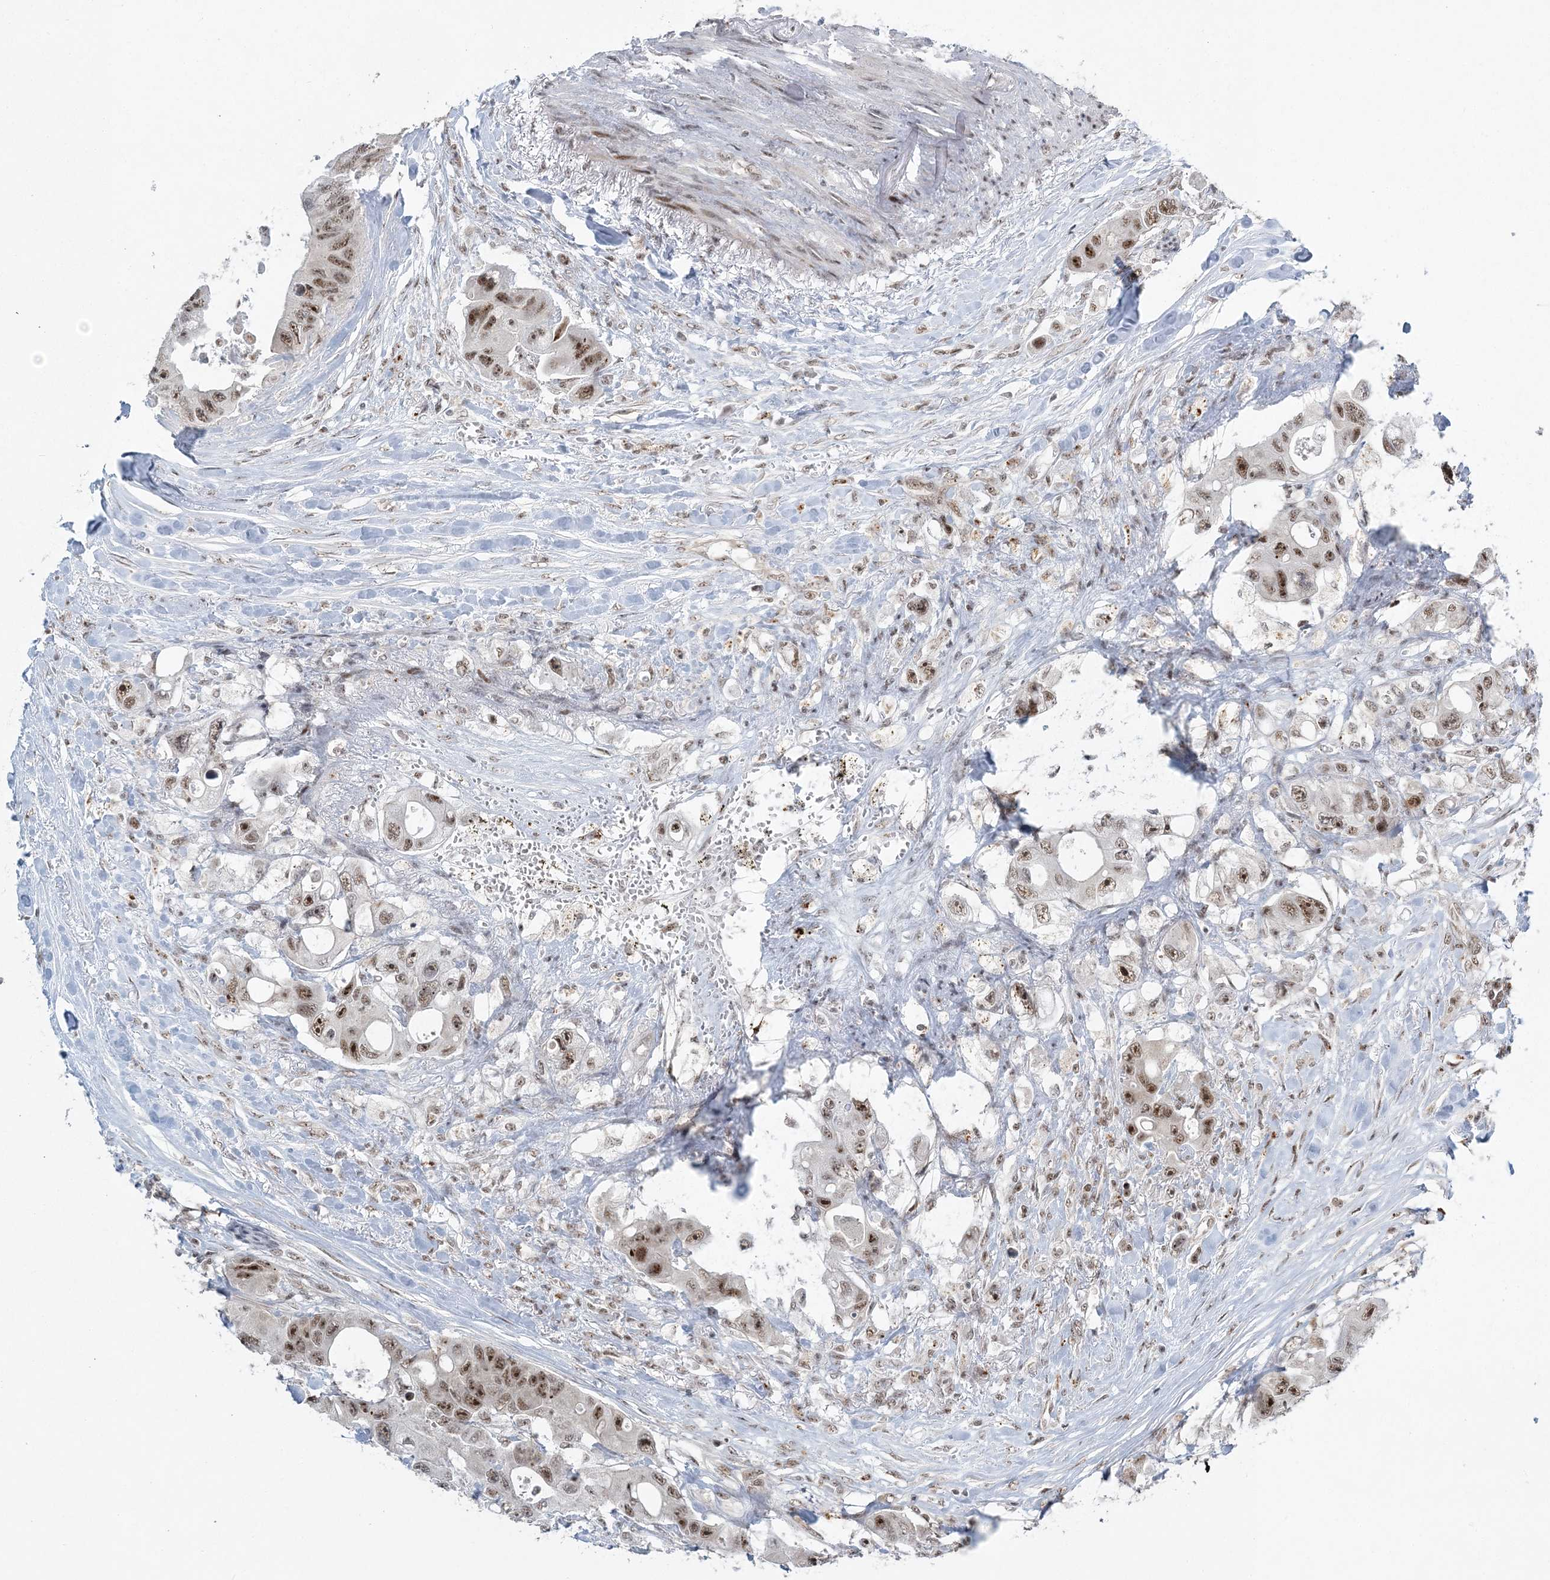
{"staining": {"intensity": "moderate", "quantity": ">75%", "location": "nuclear"}, "tissue": "colorectal cancer", "cell_type": "Tumor cells", "image_type": "cancer", "snomed": [{"axis": "morphology", "description": "Adenocarcinoma, NOS"}, {"axis": "topography", "description": "Colon"}], "caption": "A high-resolution photomicrograph shows immunohistochemistry (IHC) staining of adenocarcinoma (colorectal), which exhibits moderate nuclear positivity in about >75% of tumor cells.", "gene": "CWC22", "patient": {"sex": "female", "age": 46}}